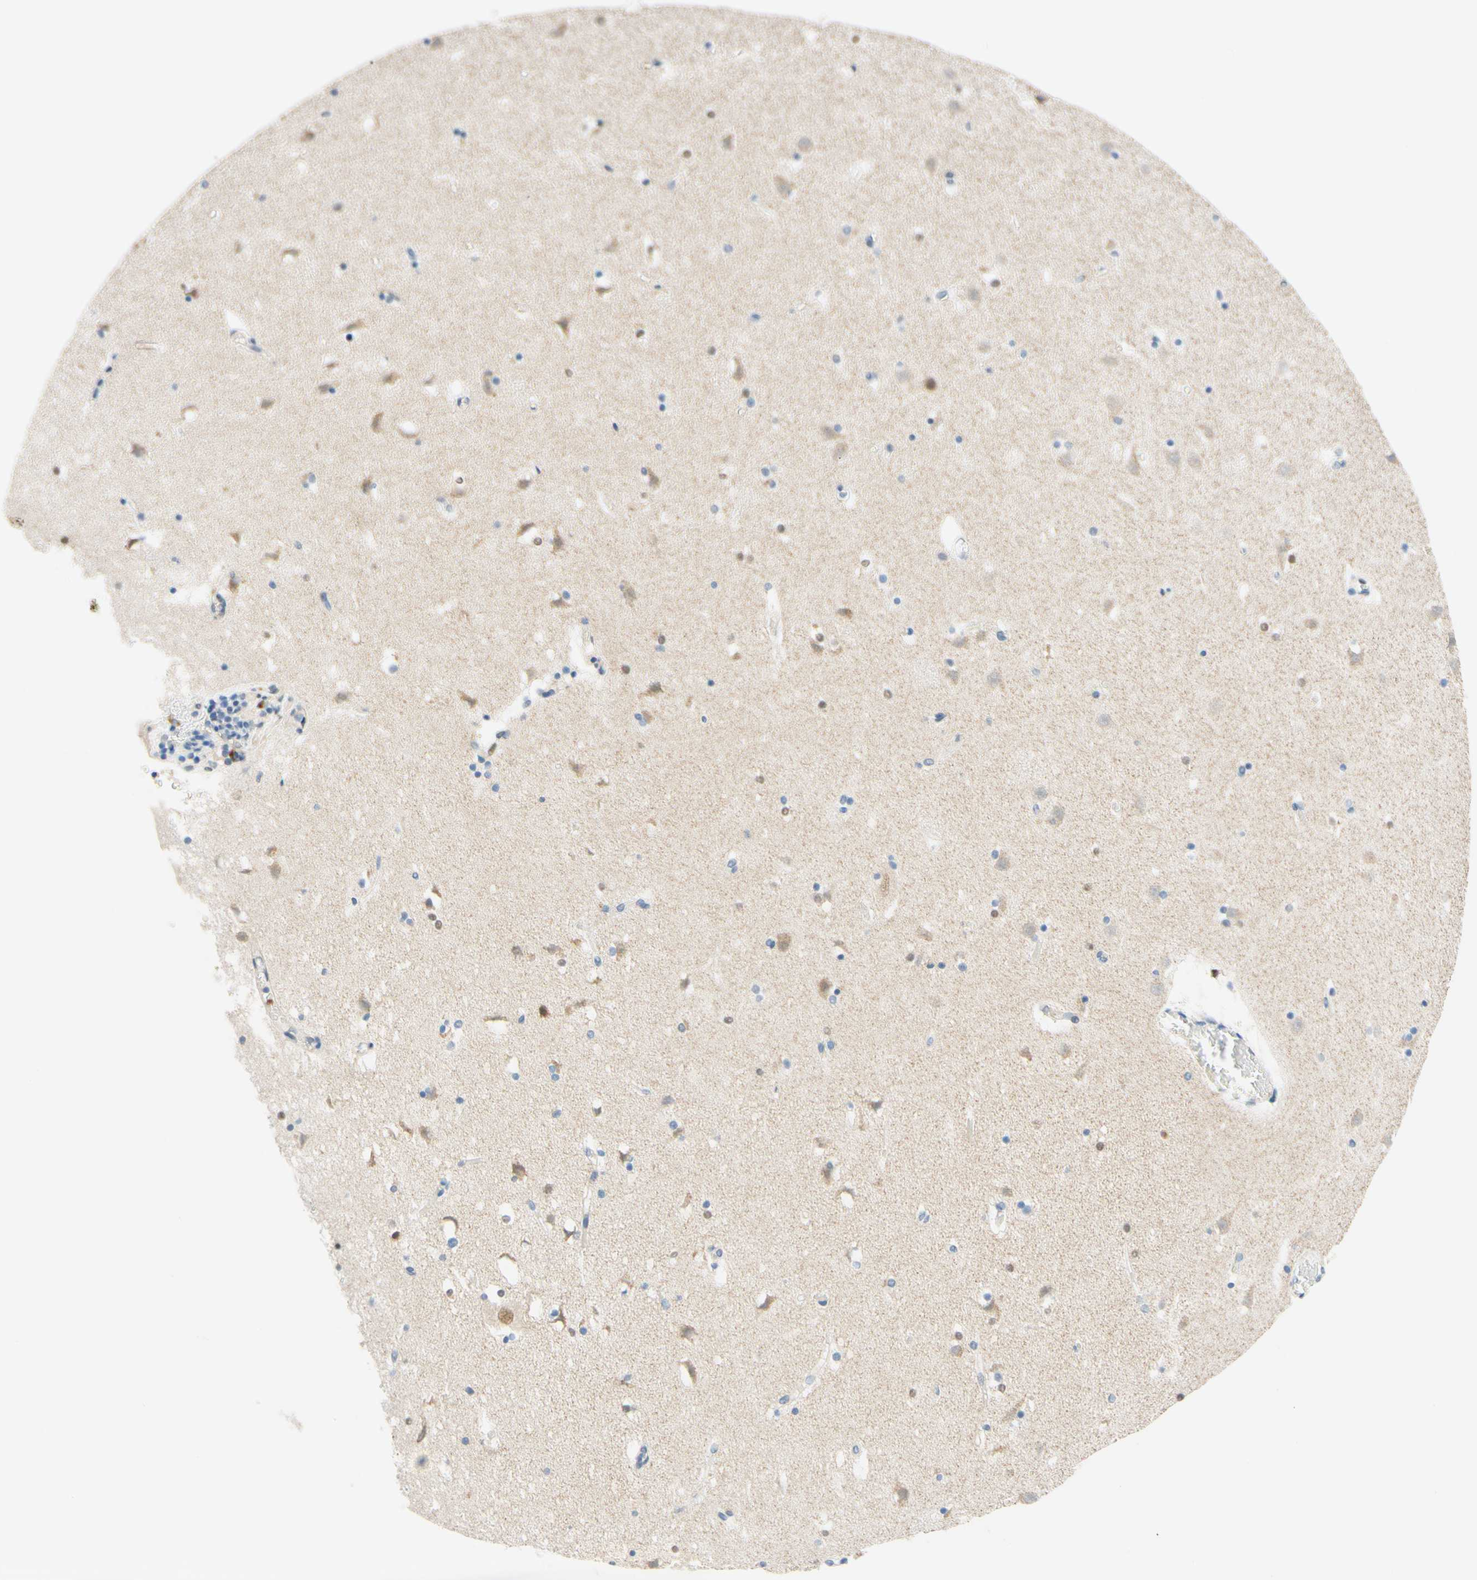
{"staining": {"intensity": "weak", "quantity": "<25%", "location": "nuclear"}, "tissue": "caudate", "cell_type": "Glial cells", "image_type": "normal", "snomed": [{"axis": "morphology", "description": "Normal tissue, NOS"}, {"axis": "topography", "description": "Lateral ventricle wall"}], "caption": "Photomicrograph shows no protein expression in glial cells of unremarkable caudate.", "gene": "TREM2", "patient": {"sex": "male", "age": 45}}